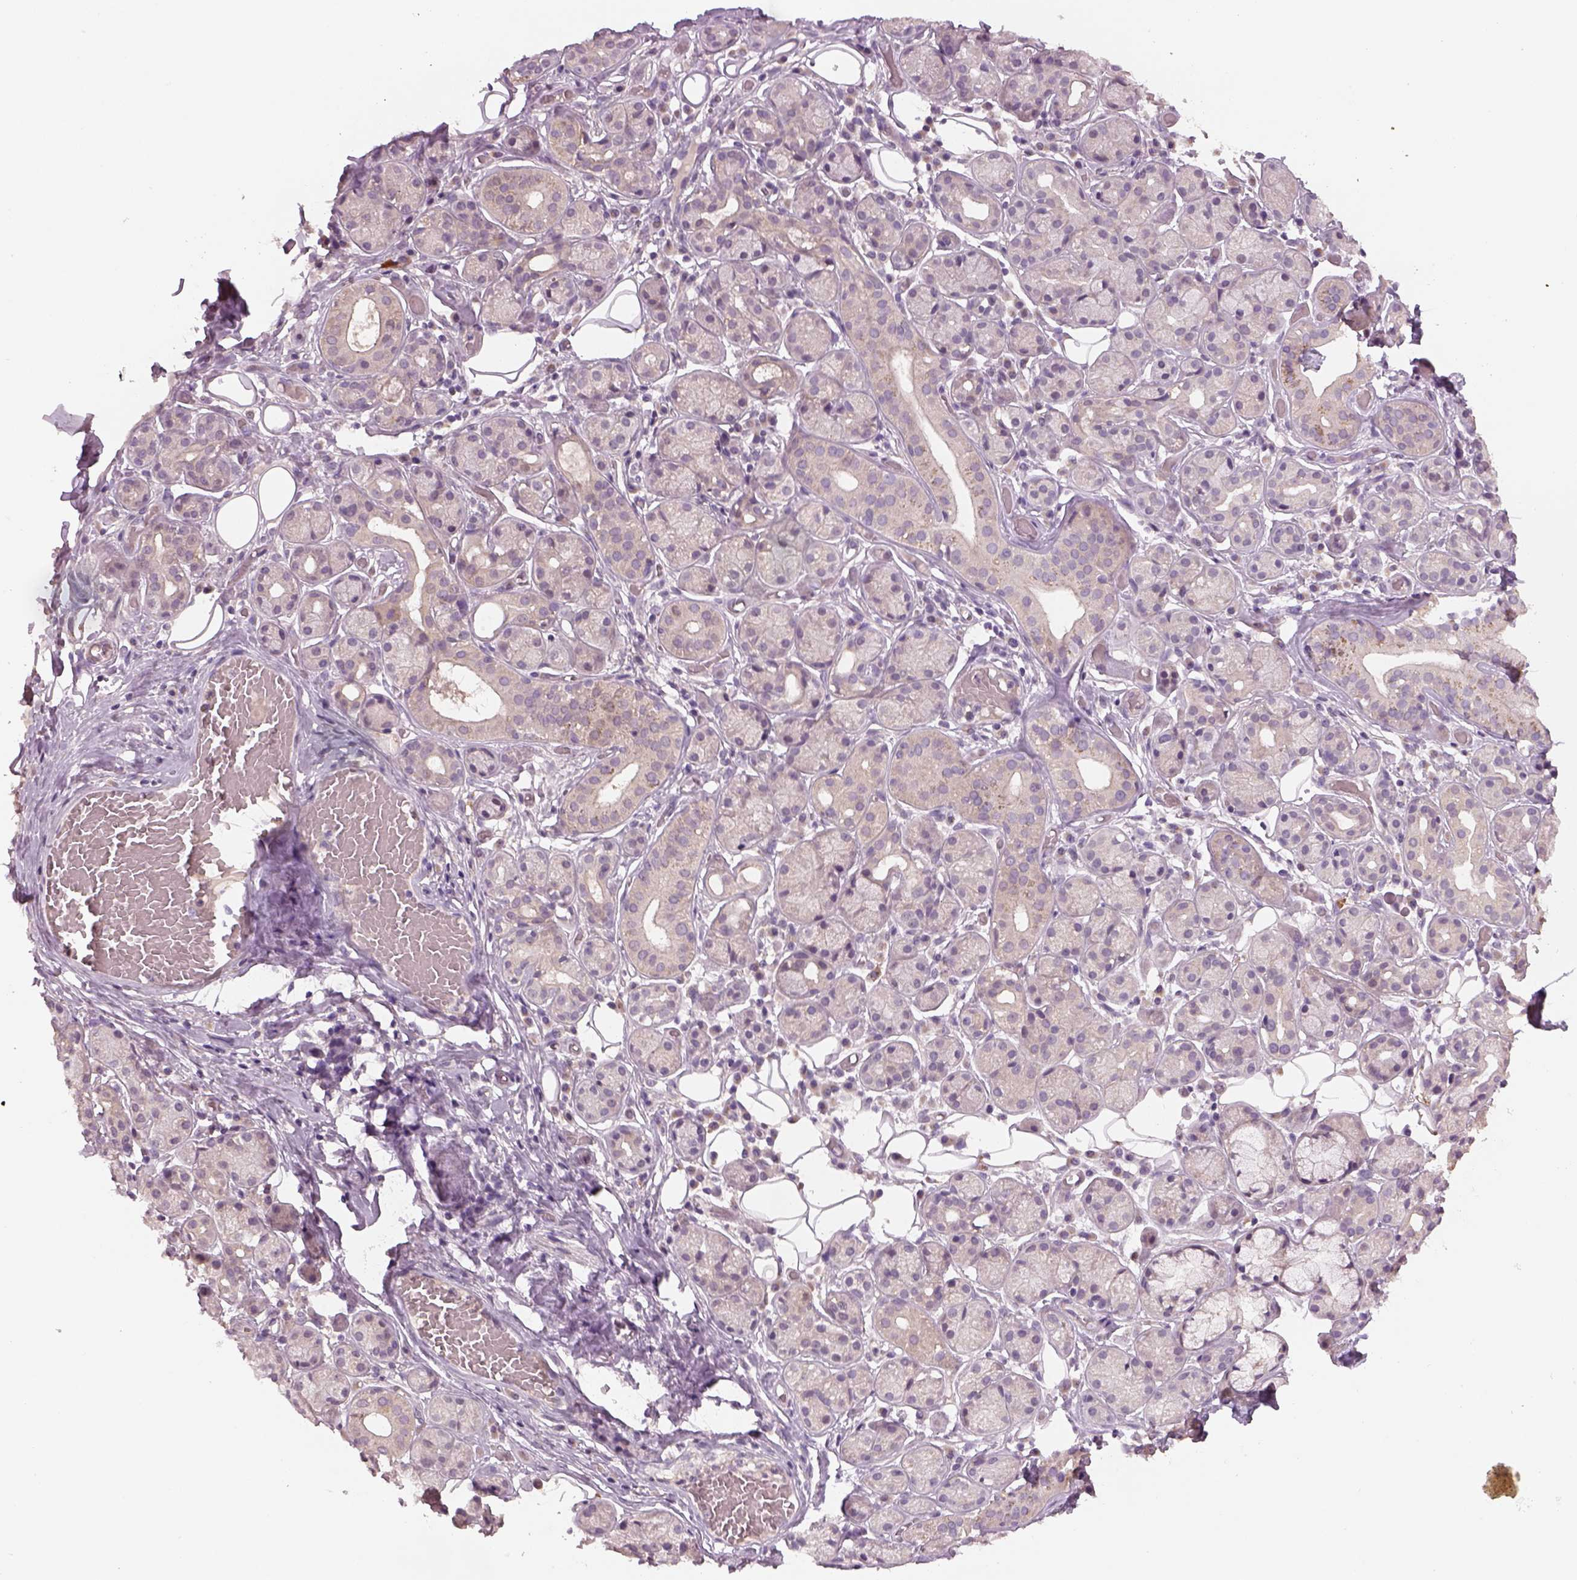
{"staining": {"intensity": "negative", "quantity": "none", "location": "none"}, "tissue": "salivary gland", "cell_type": "Glandular cells", "image_type": "normal", "snomed": [{"axis": "morphology", "description": "Normal tissue, NOS"}, {"axis": "topography", "description": "Salivary gland"}, {"axis": "topography", "description": "Peripheral nerve tissue"}], "caption": "This is an immunohistochemistry (IHC) image of unremarkable salivary gland. There is no staining in glandular cells.", "gene": "GDNF", "patient": {"sex": "male", "age": 71}}